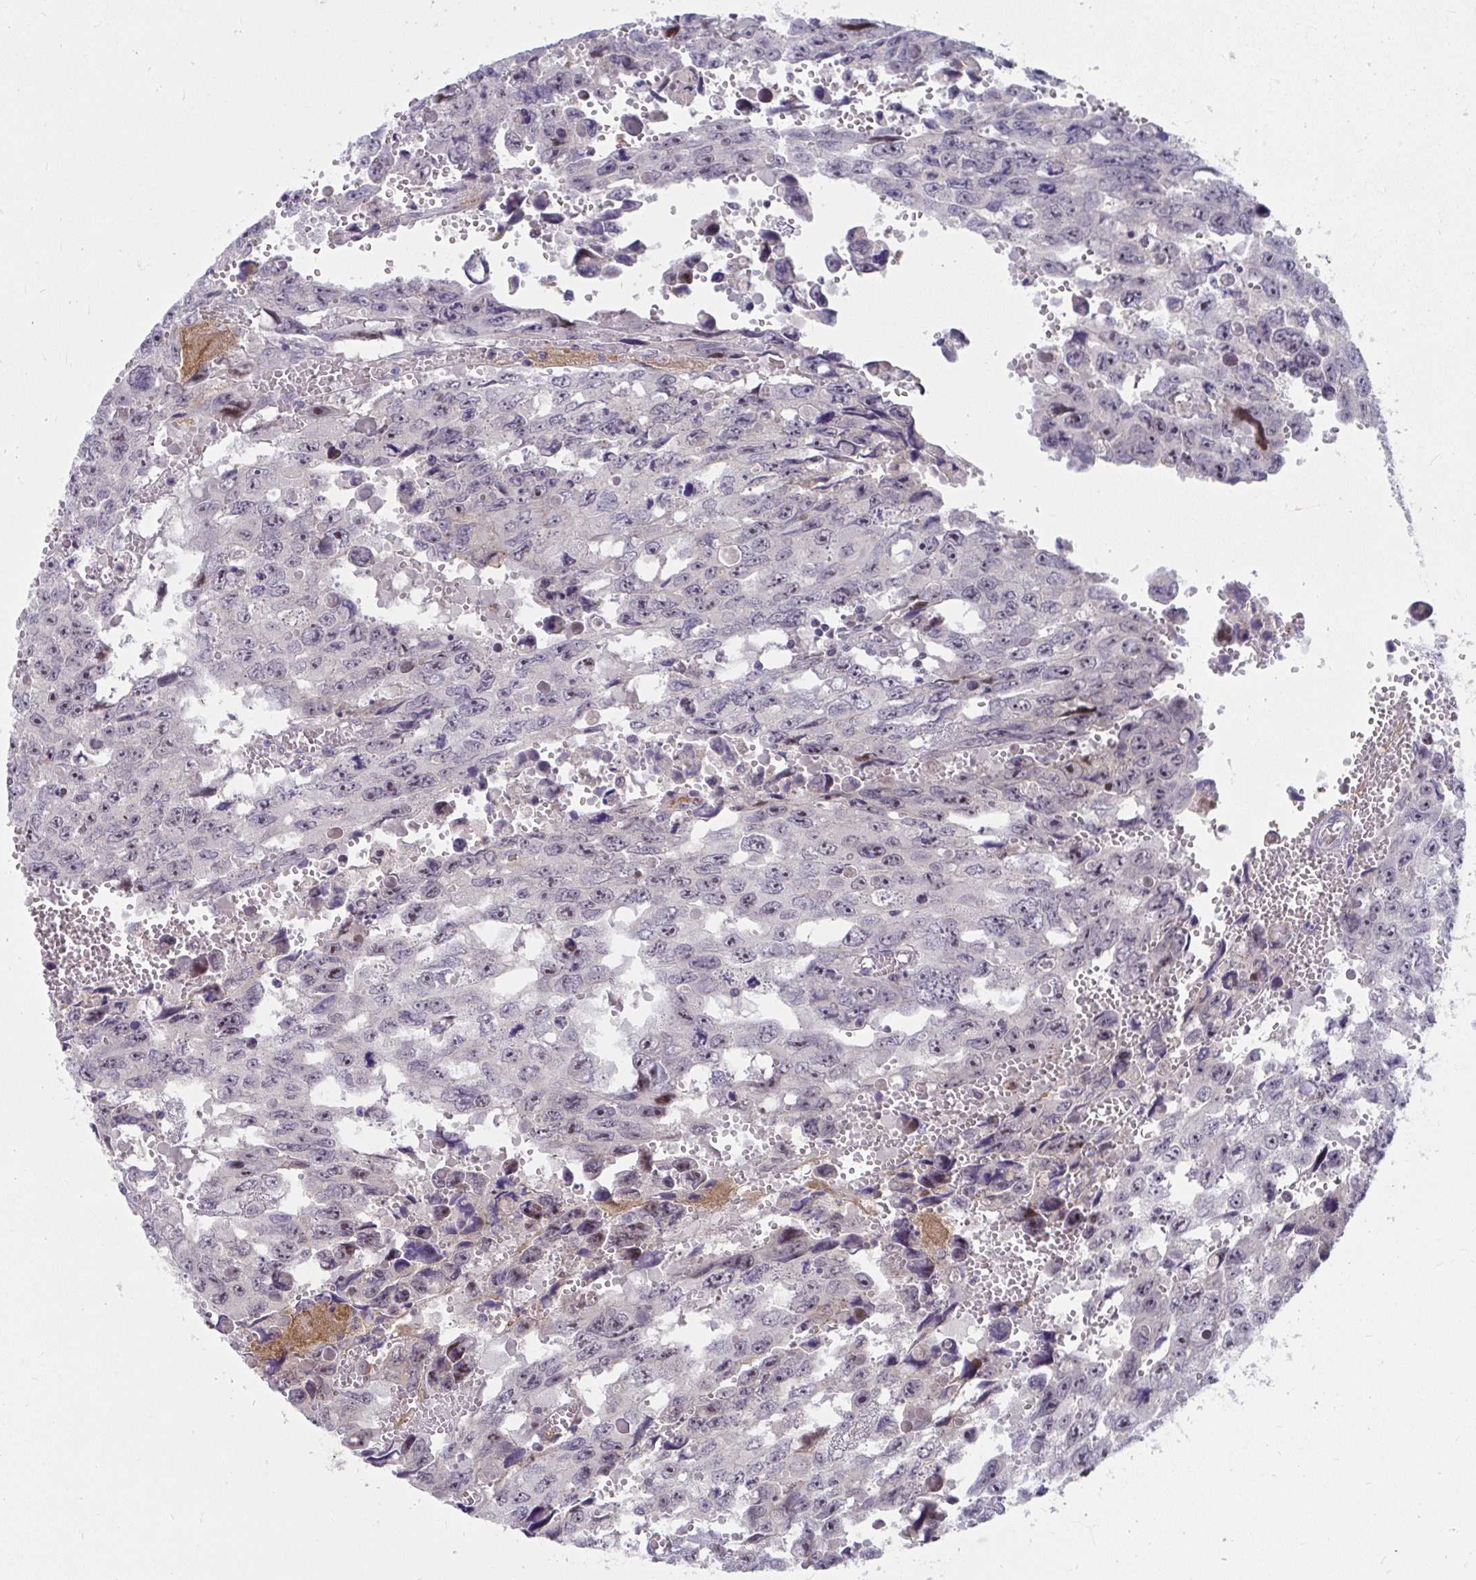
{"staining": {"intensity": "moderate", "quantity": "<25%", "location": "nuclear"}, "tissue": "testis cancer", "cell_type": "Tumor cells", "image_type": "cancer", "snomed": [{"axis": "morphology", "description": "Seminoma, NOS"}, {"axis": "topography", "description": "Testis"}], "caption": "Moderate nuclear protein expression is identified in about <25% of tumor cells in testis cancer.", "gene": "MUS81", "patient": {"sex": "male", "age": 26}}